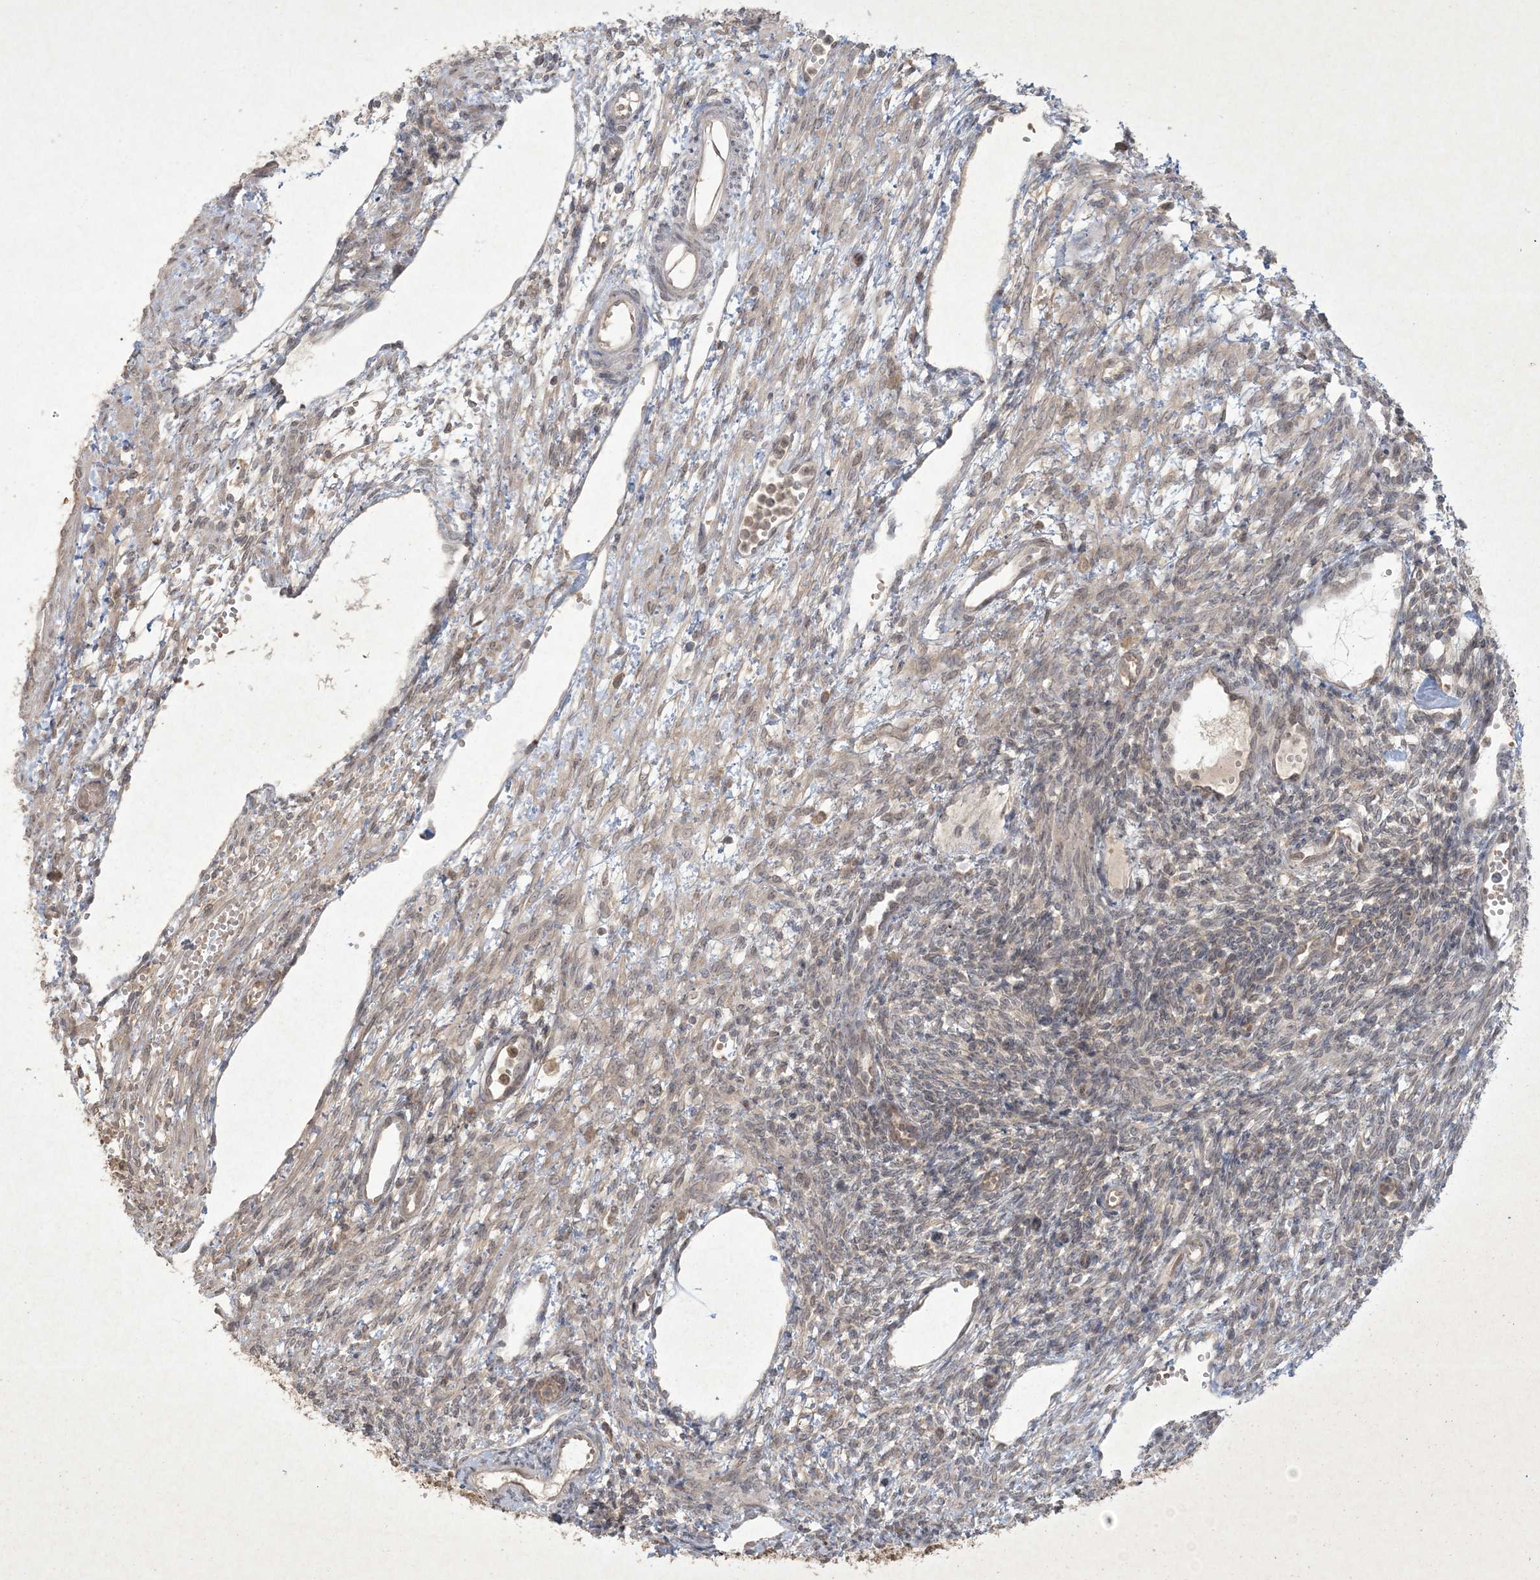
{"staining": {"intensity": "weak", "quantity": "25%-75%", "location": "cytoplasmic/membranous"}, "tissue": "ovary", "cell_type": "Ovarian stroma cells", "image_type": "normal", "snomed": [{"axis": "morphology", "description": "Normal tissue, NOS"}, {"axis": "morphology", "description": "Cyst, NOS"}, {"axis": "topography", "description": "Ovary"}], "caption": "Brown immunohistochemical staining in unremarkable ovary displays weak cytoplasmic/membranous positivity in about 25%-75% of ovarian stroma cells.", "gene": "NRBP2", "patient": {"sex": "female", "age": 33}}